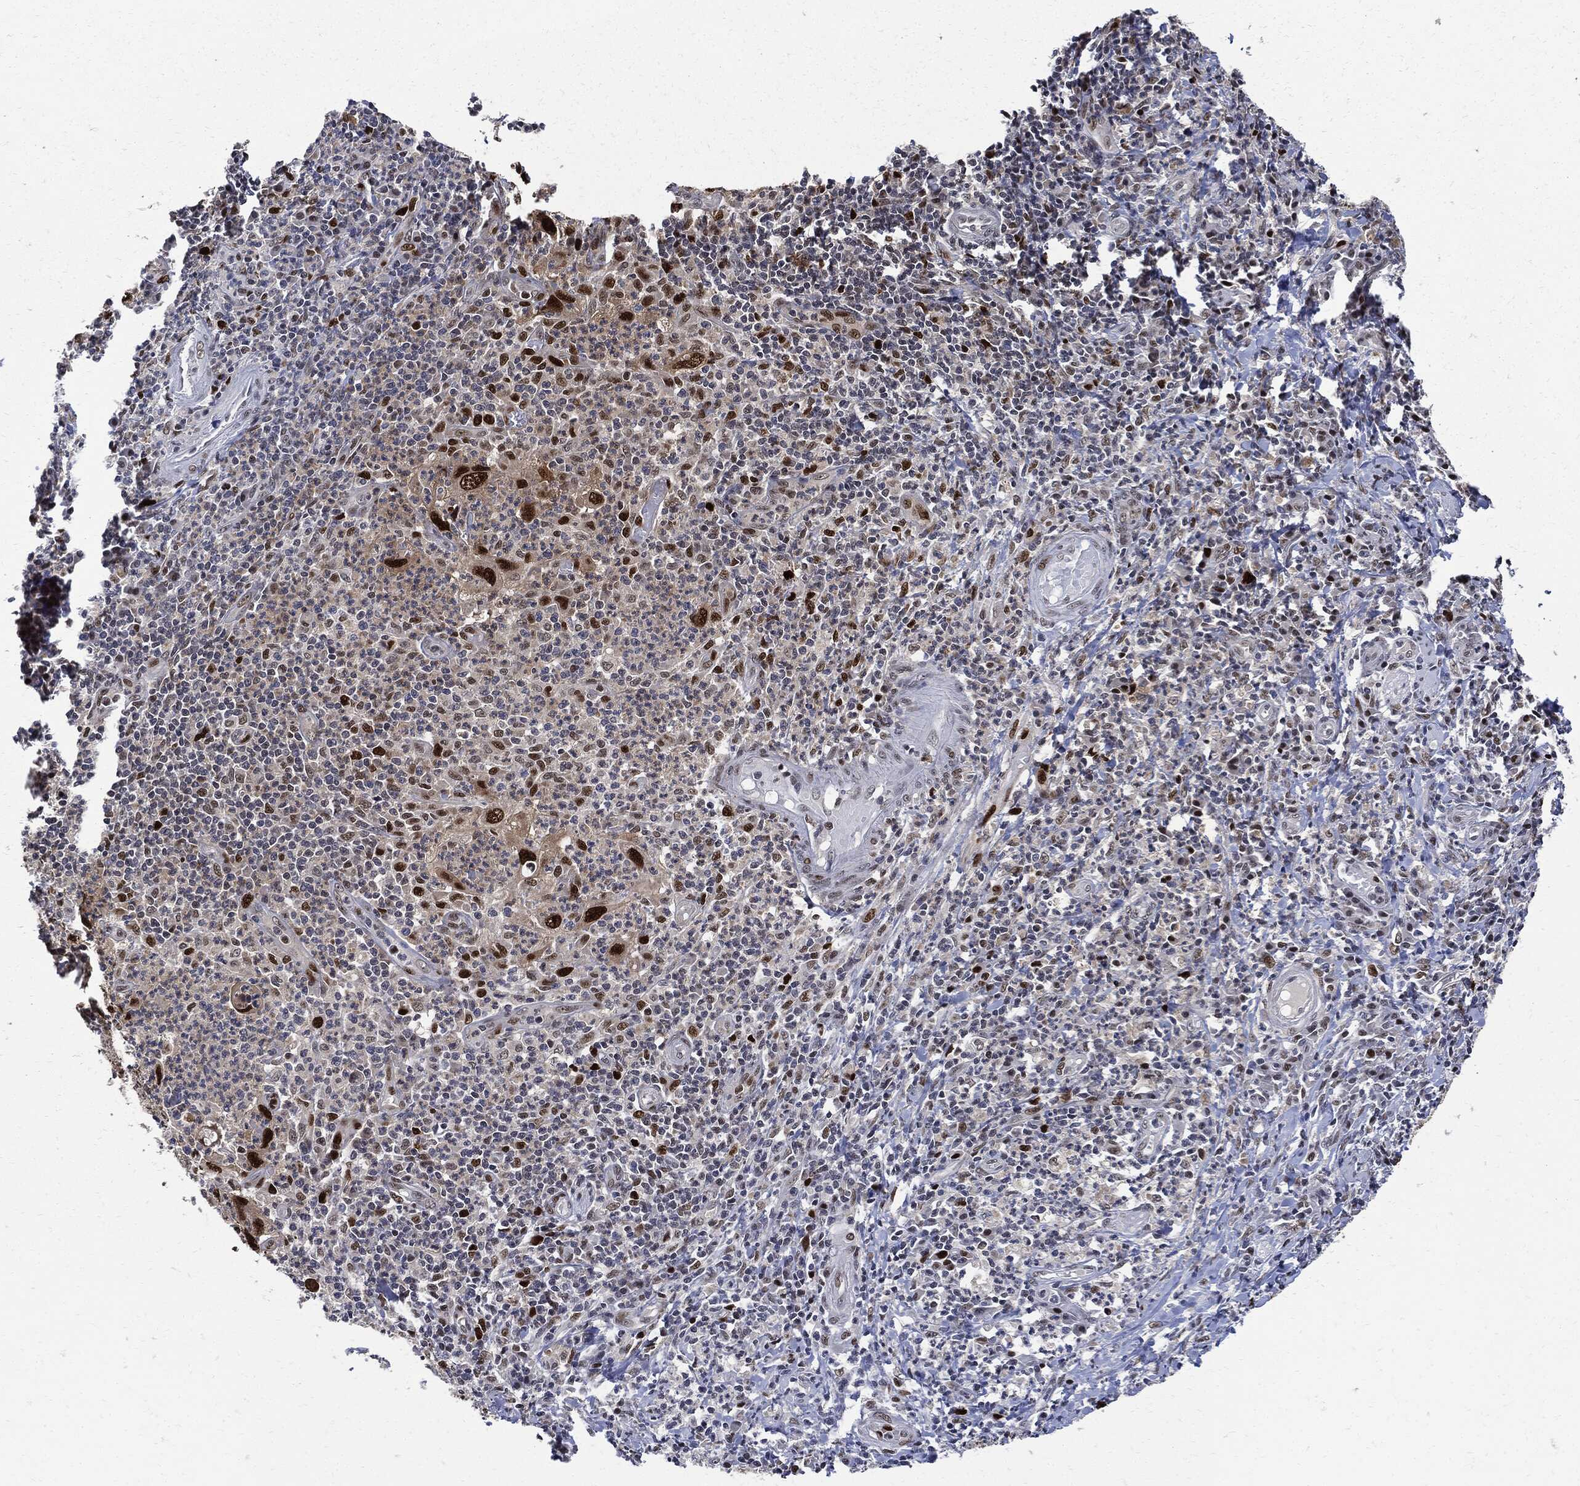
{"staining": {"intensity": "strong", "quantity": "25%-75%", "location": "nuclear"}, "tissue": "cervical cancer", "cell_type": "Tumor cells", "image_type": "cancer", "snomed": [{"axis": "morphology", "description": "Squamous cell carcinoma, NOS"}, {"axis": "topography", "description": "Cervix"}], "caption": "About 25%-75% of tumor cells in cervical cancer display strong nuclear protein staining as visualized by brown immunohistochemical staining.", "gene": "PCNA", "patient": {"sex": "female", "age": 26}}